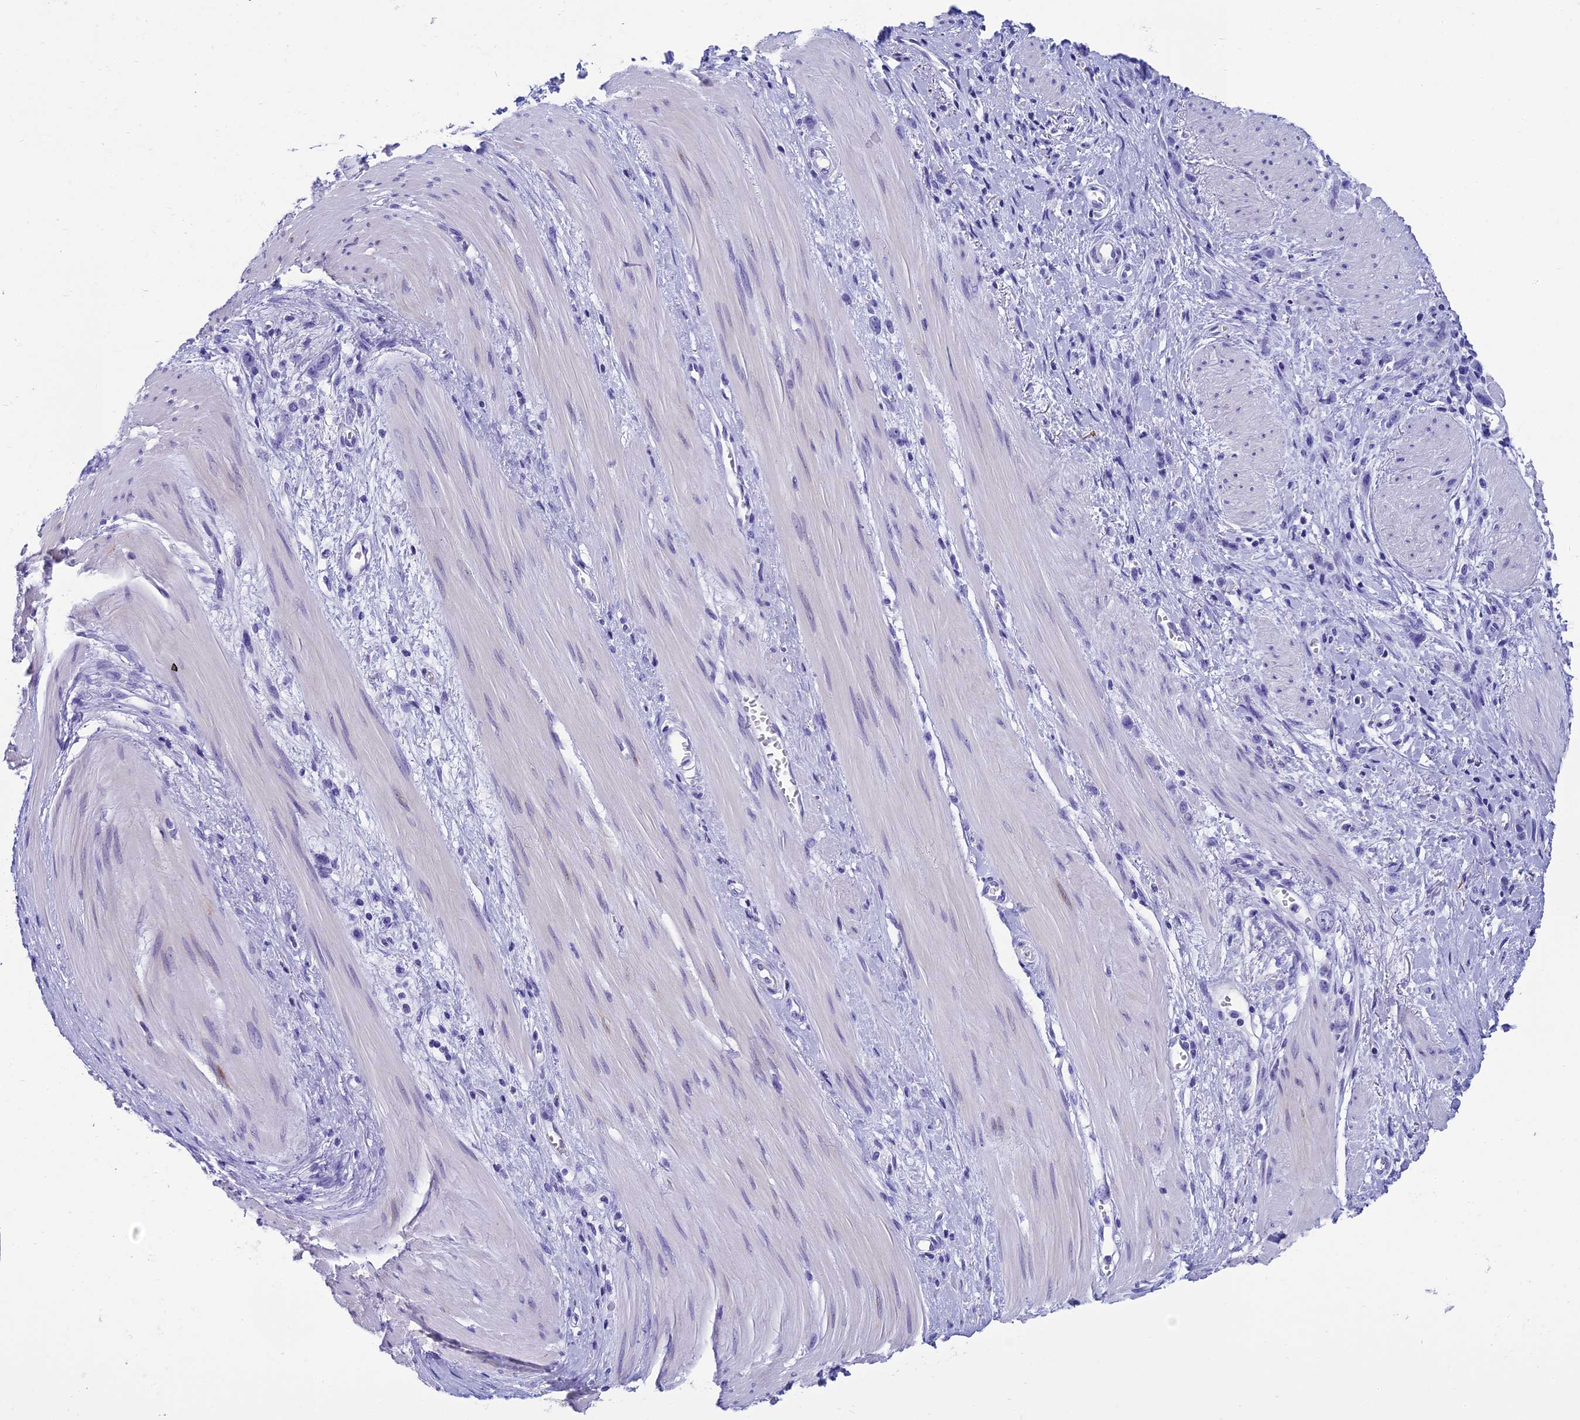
{"staining": {"intensity": "negative", "quantity": "none", "location": "none"}, "tissue": "stomach cancer", "cell_type": "Tumor cells", "image_type": "cancer", "snomed": [{"axis": "morphology", "description": "Adenocarcinoma, NOS"}, {"axis": "topography", "description": "Stomach"}], "caption": "Immunohistochemistry (IHC) of human stomach adenocarcinoma exhibits no positivity in tumor cells.", "gene": "KCTD14", "patient": {"sex": "female", "age": 76}}